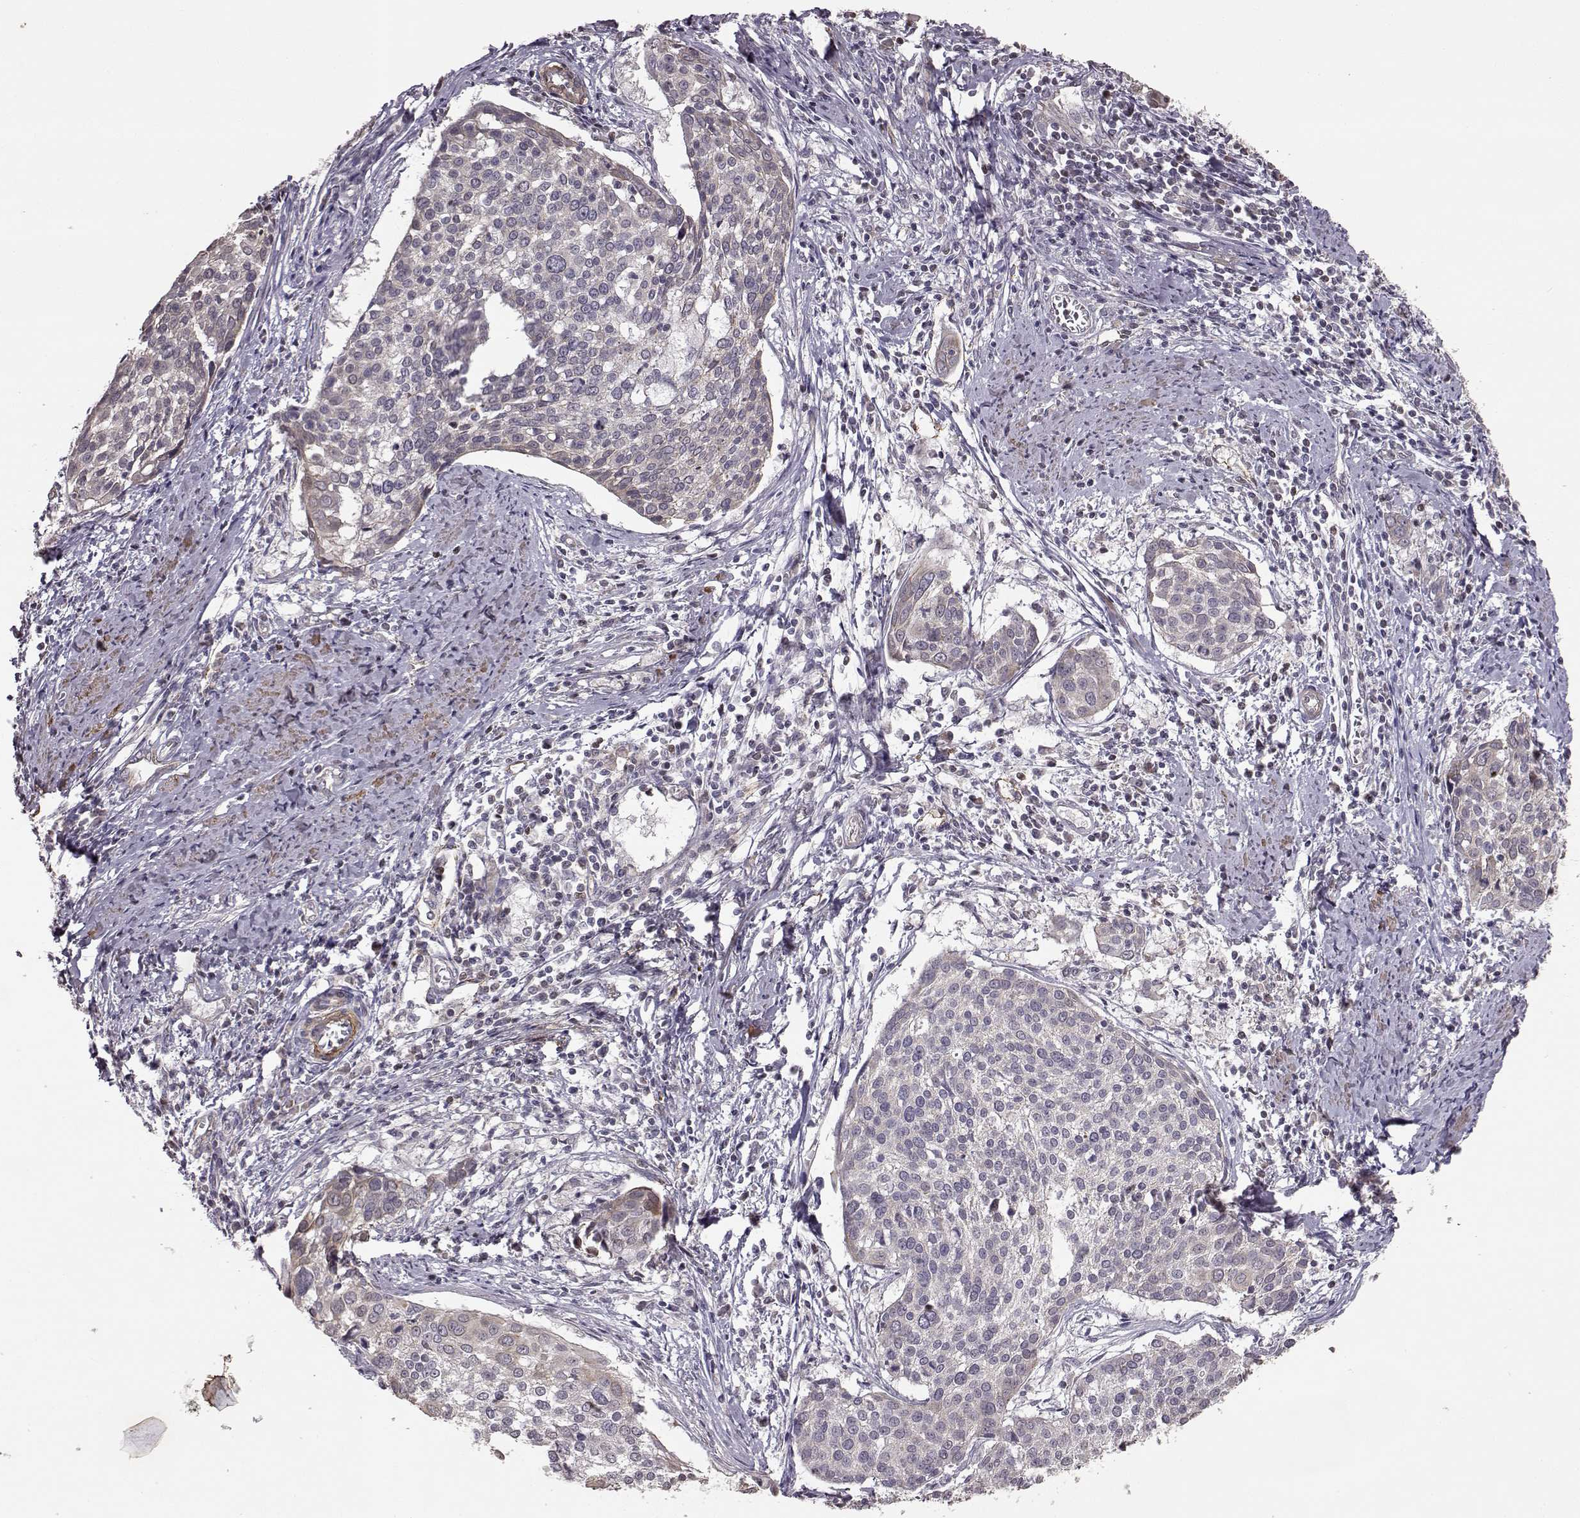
{"staining": {"intensity": "negative", "quantity": "none", "location": "none"}, "tissue": "cervical cancer", "cell_type": "Tumor cells", "image_type": "cancer", "snomed": [{"axis": "morphology", "description": "Squamous cell carcinoma, NOS"}, {"axis": "topography", "description": "Cervix"}], "caption": "Tumor cells are negative for protein expression in human cervical cancer (squamous cell carcinoma).", "gene": "BACH2", "patient": {"sex": "female", "age": 39}}